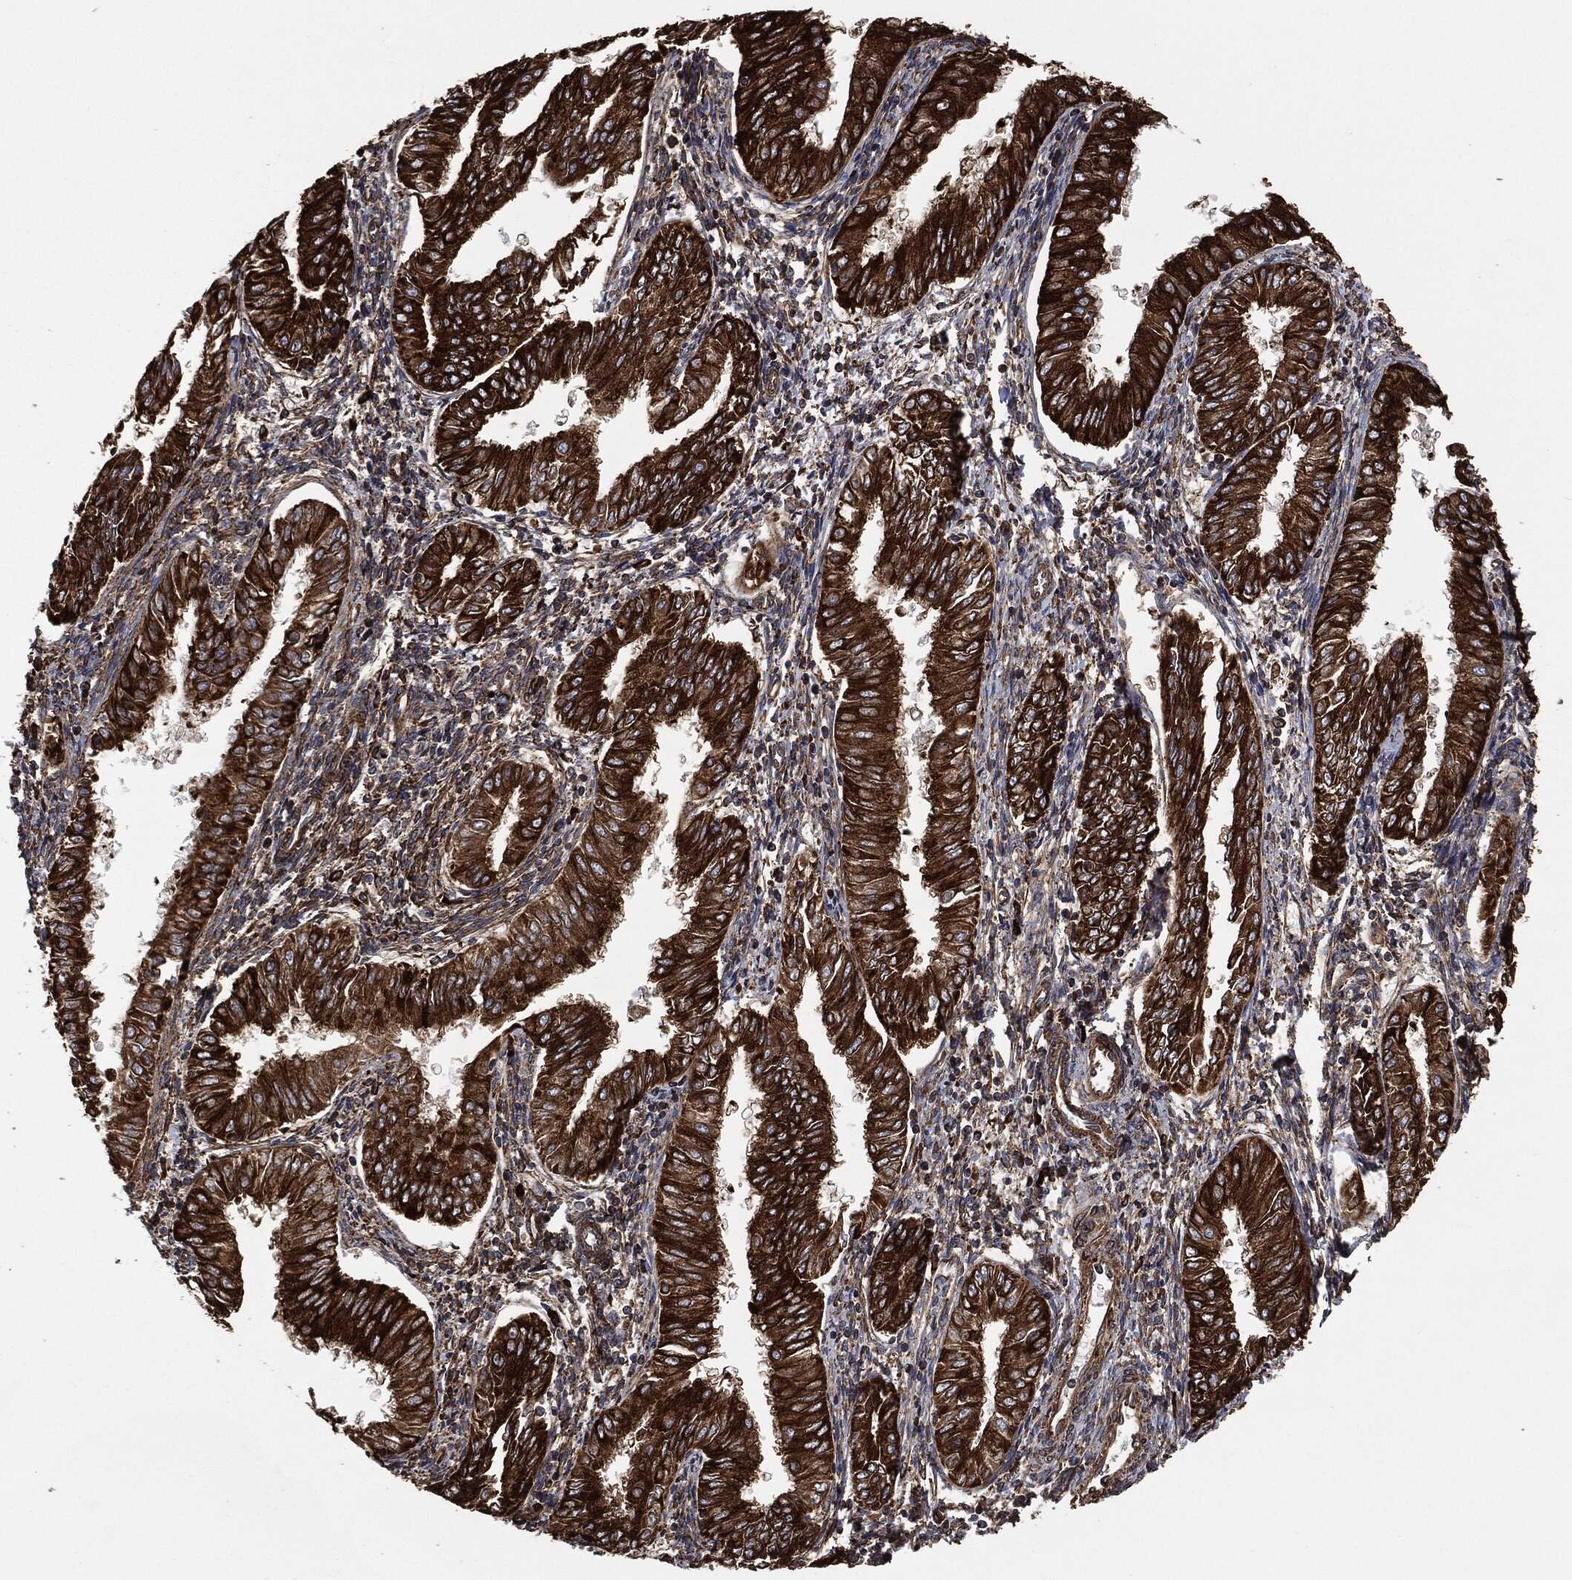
{"staining": {"intensity": "strong", "quantity": ">75%", "location": "cytoplasmic/membranous"}, "tissue": "endometrial cancer", "cell_type": "Tumor cells", "image_type": "cancer", "snomed": [{"axis": "morphology", "description": "Adenocarcinoma, NOS"}, {"axis": "topography", "description": "Endometrium"}], "caption": "Human endometrial cancer stained with a brown dye displays strong cytoplasmic/membranous positive staining in approximately >75% of tumor cells.", "gene": "AMFR", "patient": {"sex": "female", "age": 53}}